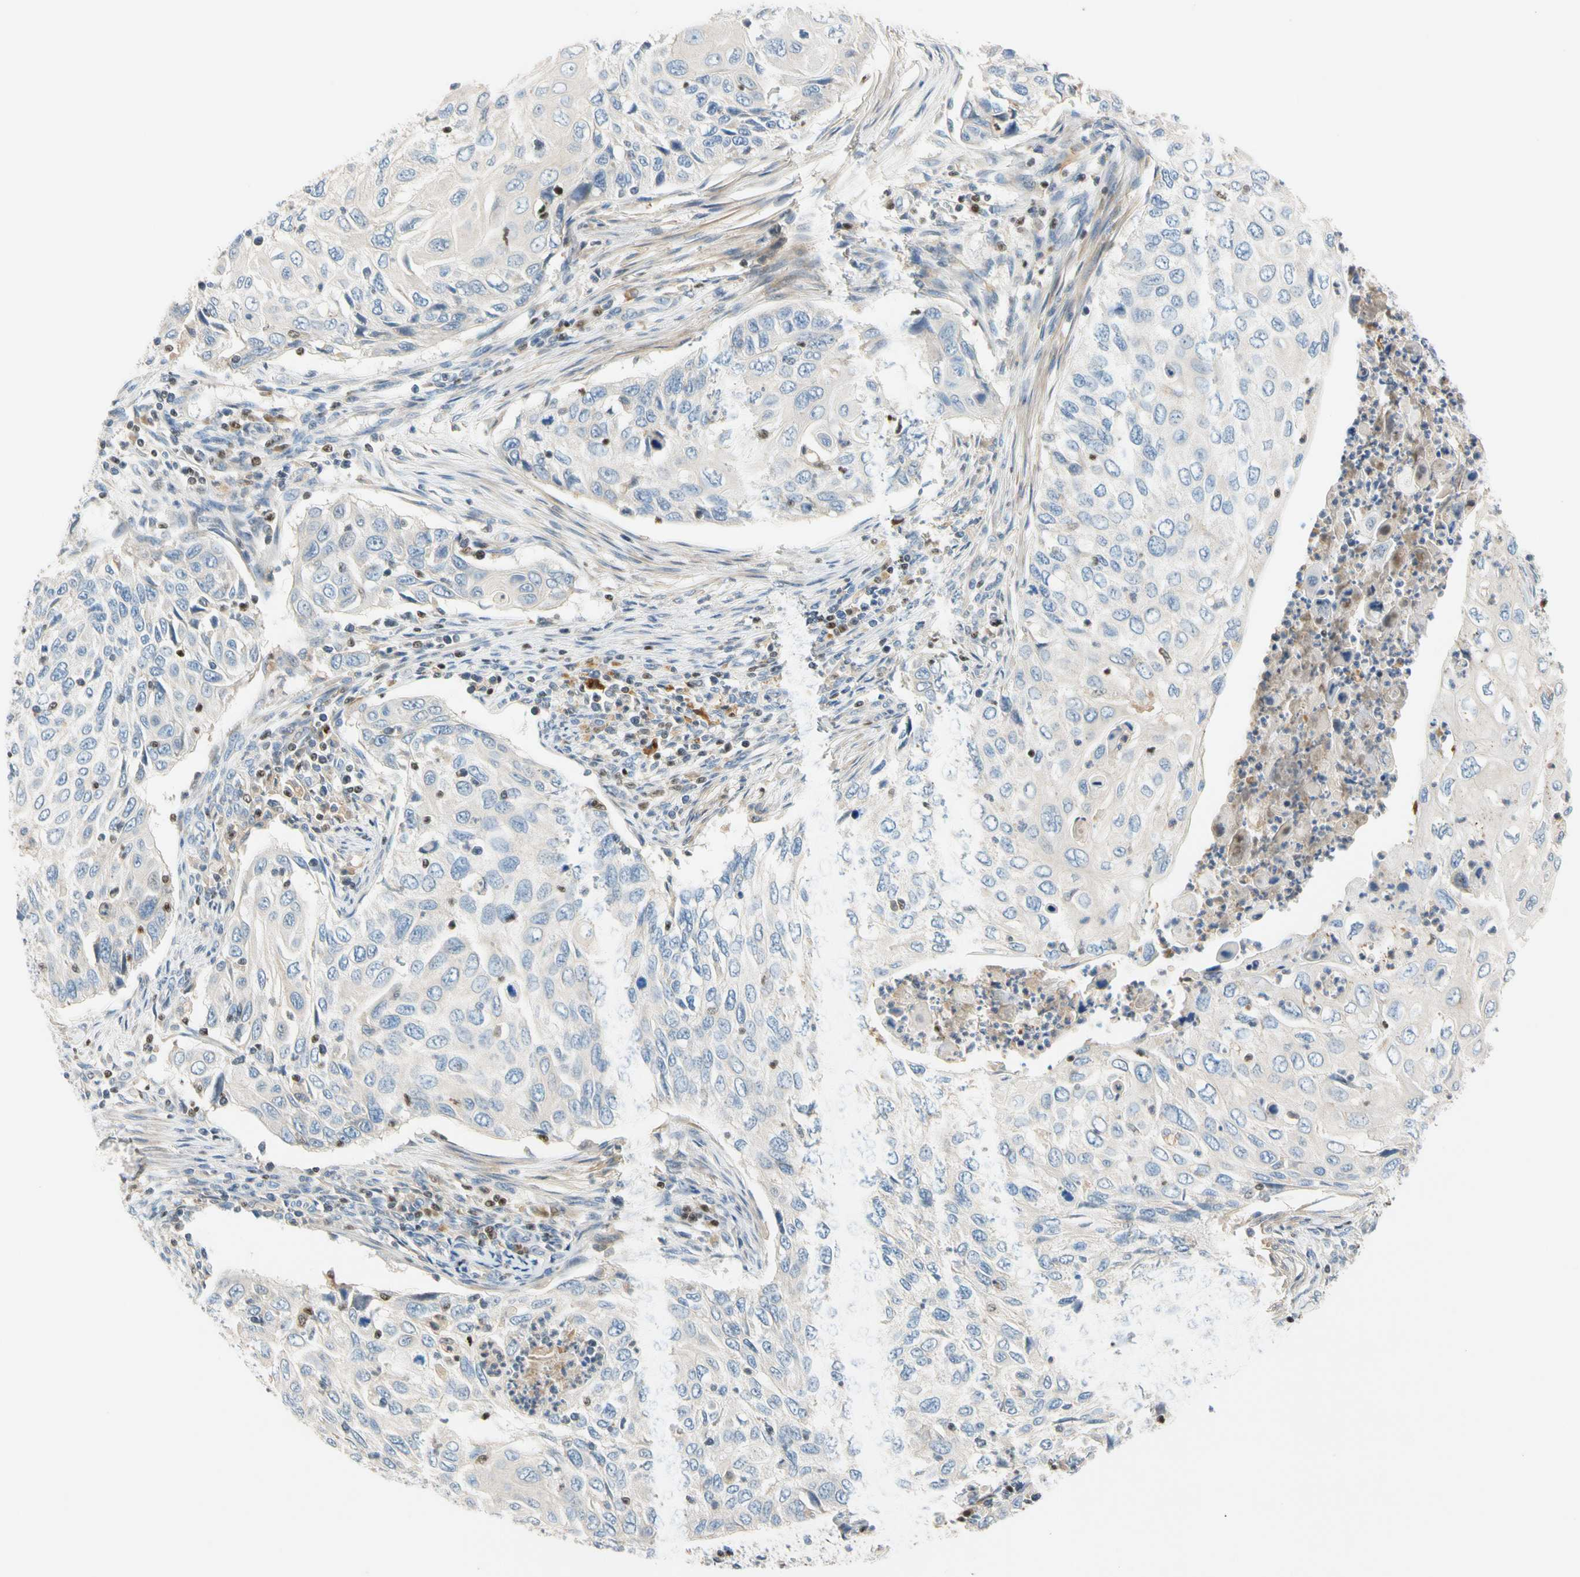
{"staining": {"intensity": "negative", "quantity": "none", "location": "none"}, "tissue": "cervical cancer", "cell_type": "Tumor cells", "image_type": "cancer", "snomed": [{"axis": "morphology", "description": "Squamous cell carcinoma, NOS"}, {"axis": "topography", "description": "Cervix"}], "caption": "This is a histopathology image of immunohistochemistry staining of cervical cancer (squamous cell carcinoma), which shows no expression in tumor cells.", "gene": "SP140", "patient": {"sex": "female", "age": 70}}